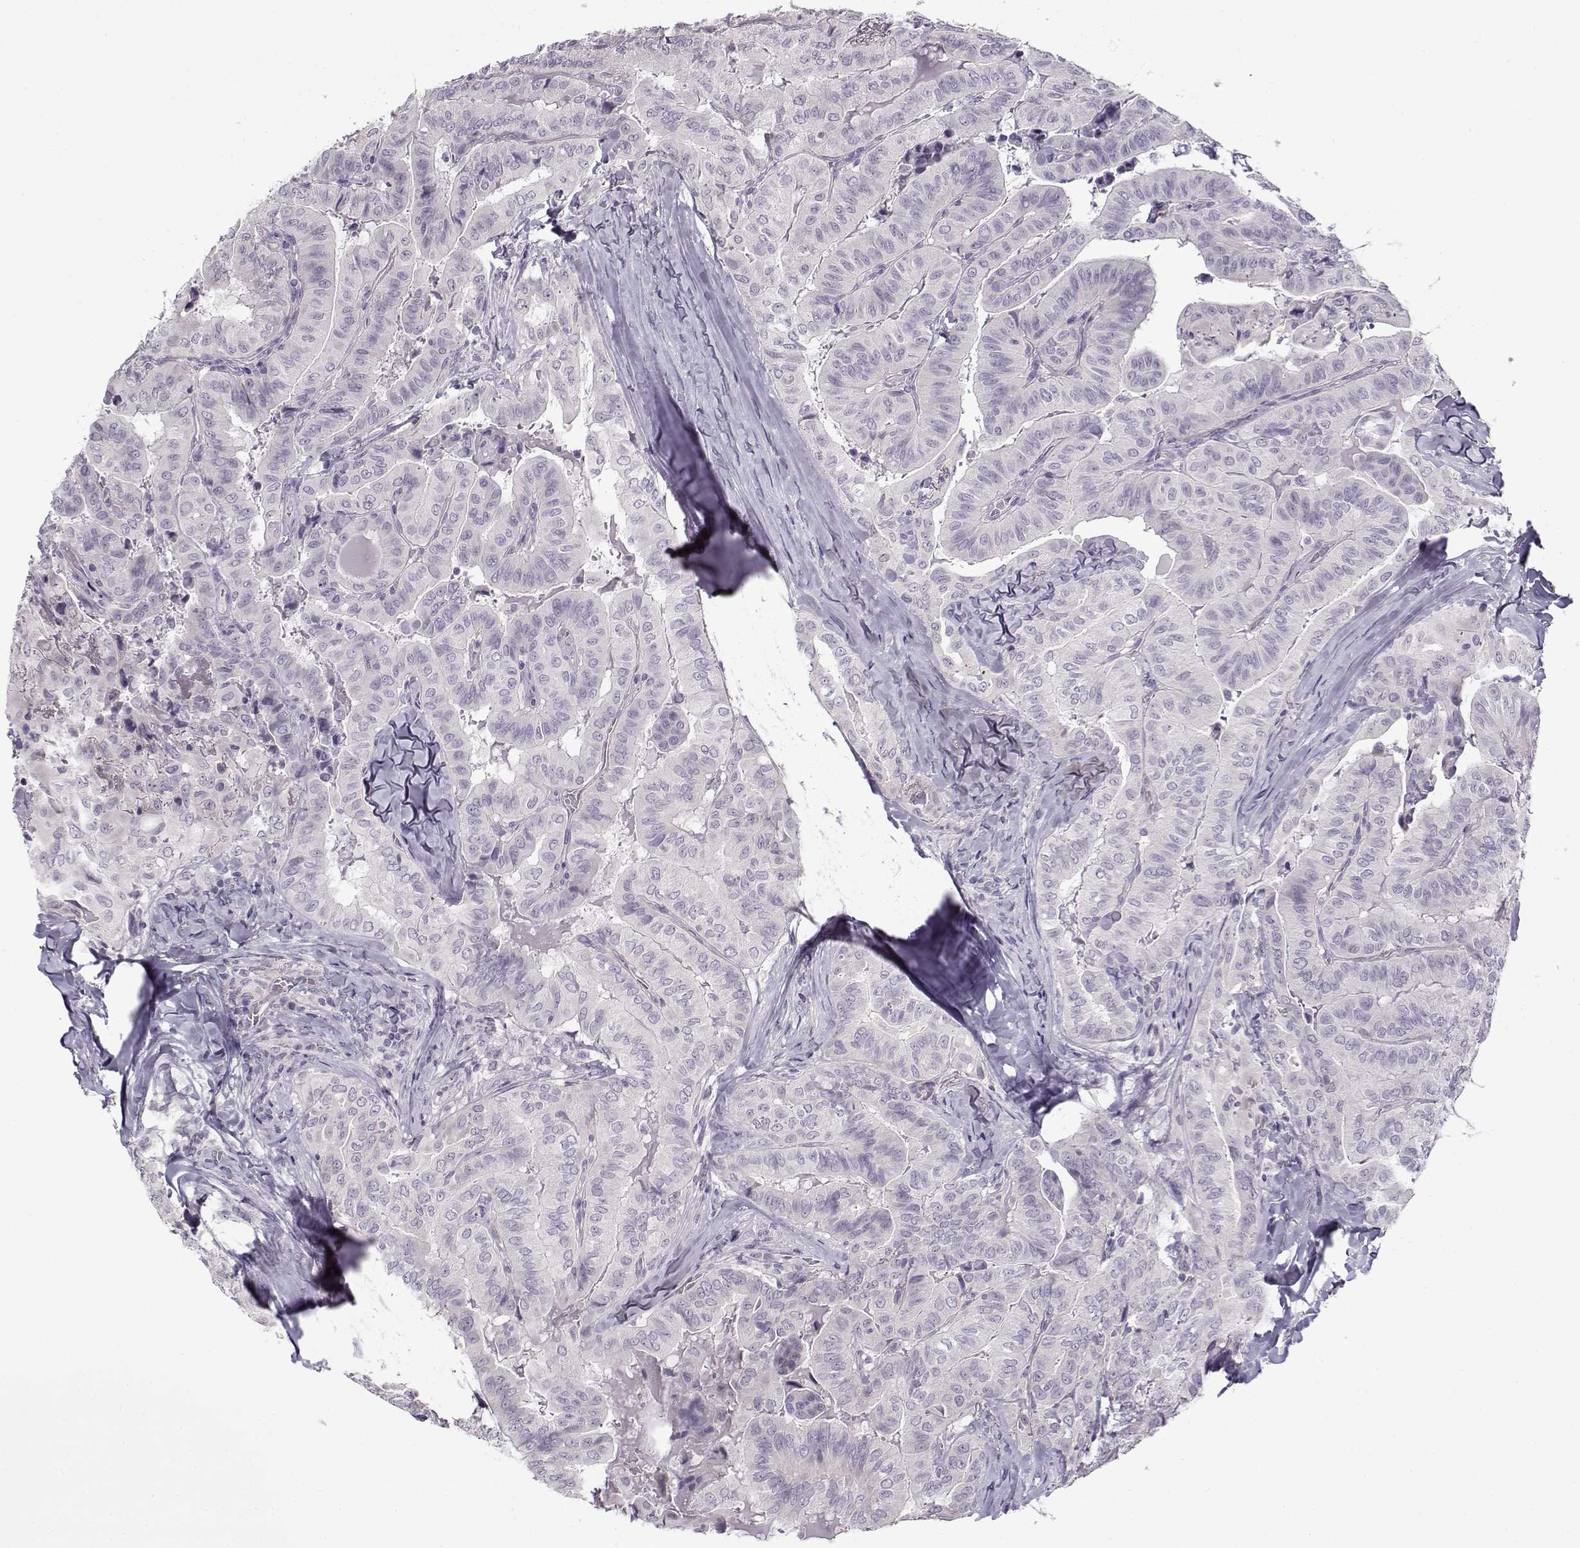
{"staining": {"intensity": "negative", "quantity": "none", "location": "none"}, "tissue": "thyroid cancer", "cell_type": "Tumor cells", "image_type": "cancer", "snomed": [{"axis": "morphology", "description": "Papillary adenocarcinoma, NOS"}, {"axis": "topography", "description": "Thyroid gland"}], "caption": "This micrograph is of thyroid cancer (papillary adenocarcinoma) stained with immunohistochemistry (IHC) to label a protein in brown with the nuclei are counter-stained blue. There is no expression in tumor cells. (DAB (3,3'-diaminobenzidine) immunohistochemistry (IHC), high magnification).", "gene": "TEX55", "patient": {"sex": "female", "age": 68}}